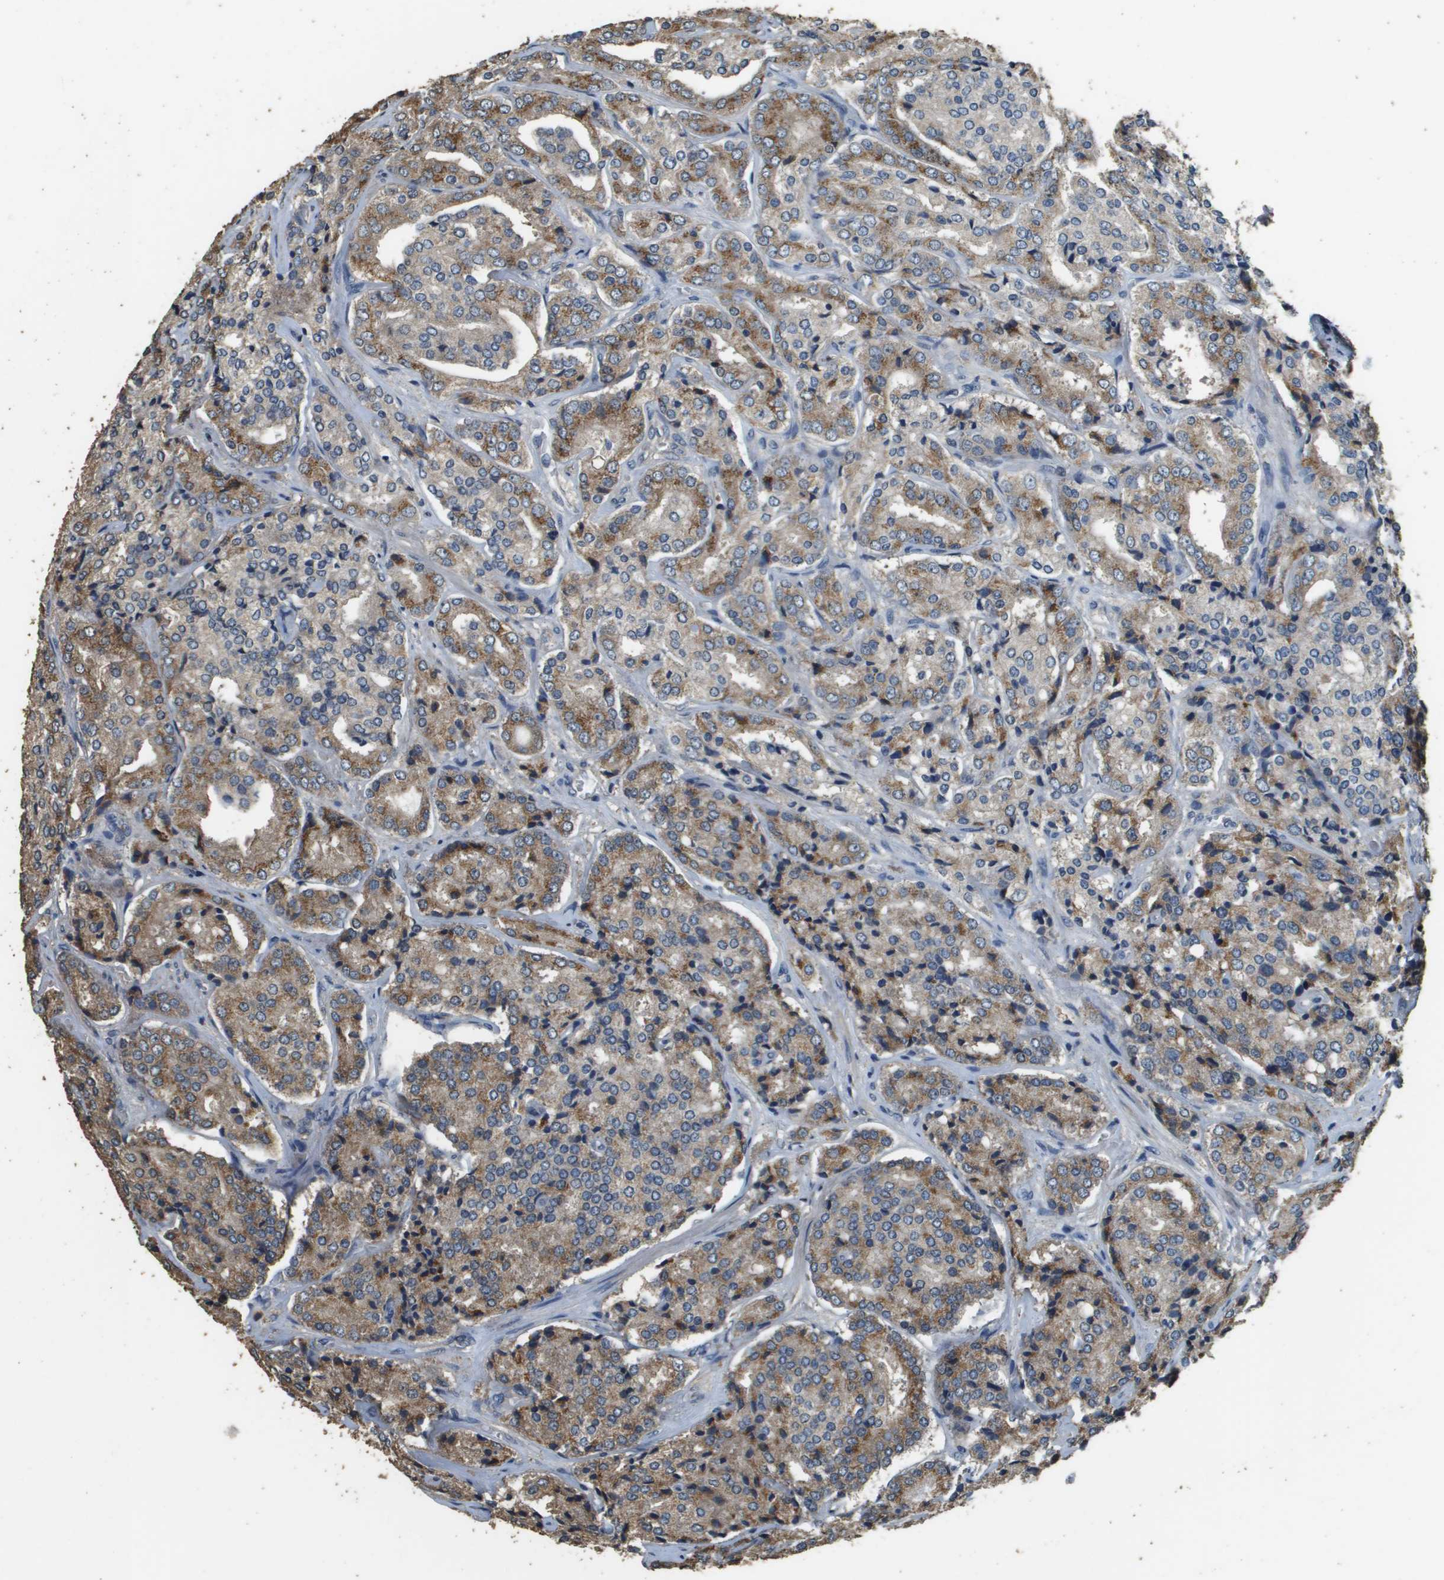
{"staining": {"intensity": "moderate", "quantity": ">75%", "location": "cytoplasmic/membranous"}, "tissue": "prostate cancer", "cell_type": "Tumor cells", "image_type": "cancer", "snomed": [{"axis": "morphology", "description": "Adenocarcinoma, High grade"}, {"axis": "topography", "description": "Prostate"}], "caption": "About >75% of tumor cells in adenocarcinoma (high-grade) (prostate) display moderate cytoplasmic/membranous protein expression as visualized by brown immunohistochemical staining.", "gene": "RAB6B", "patient": {"sex": "male", "age": 65}}